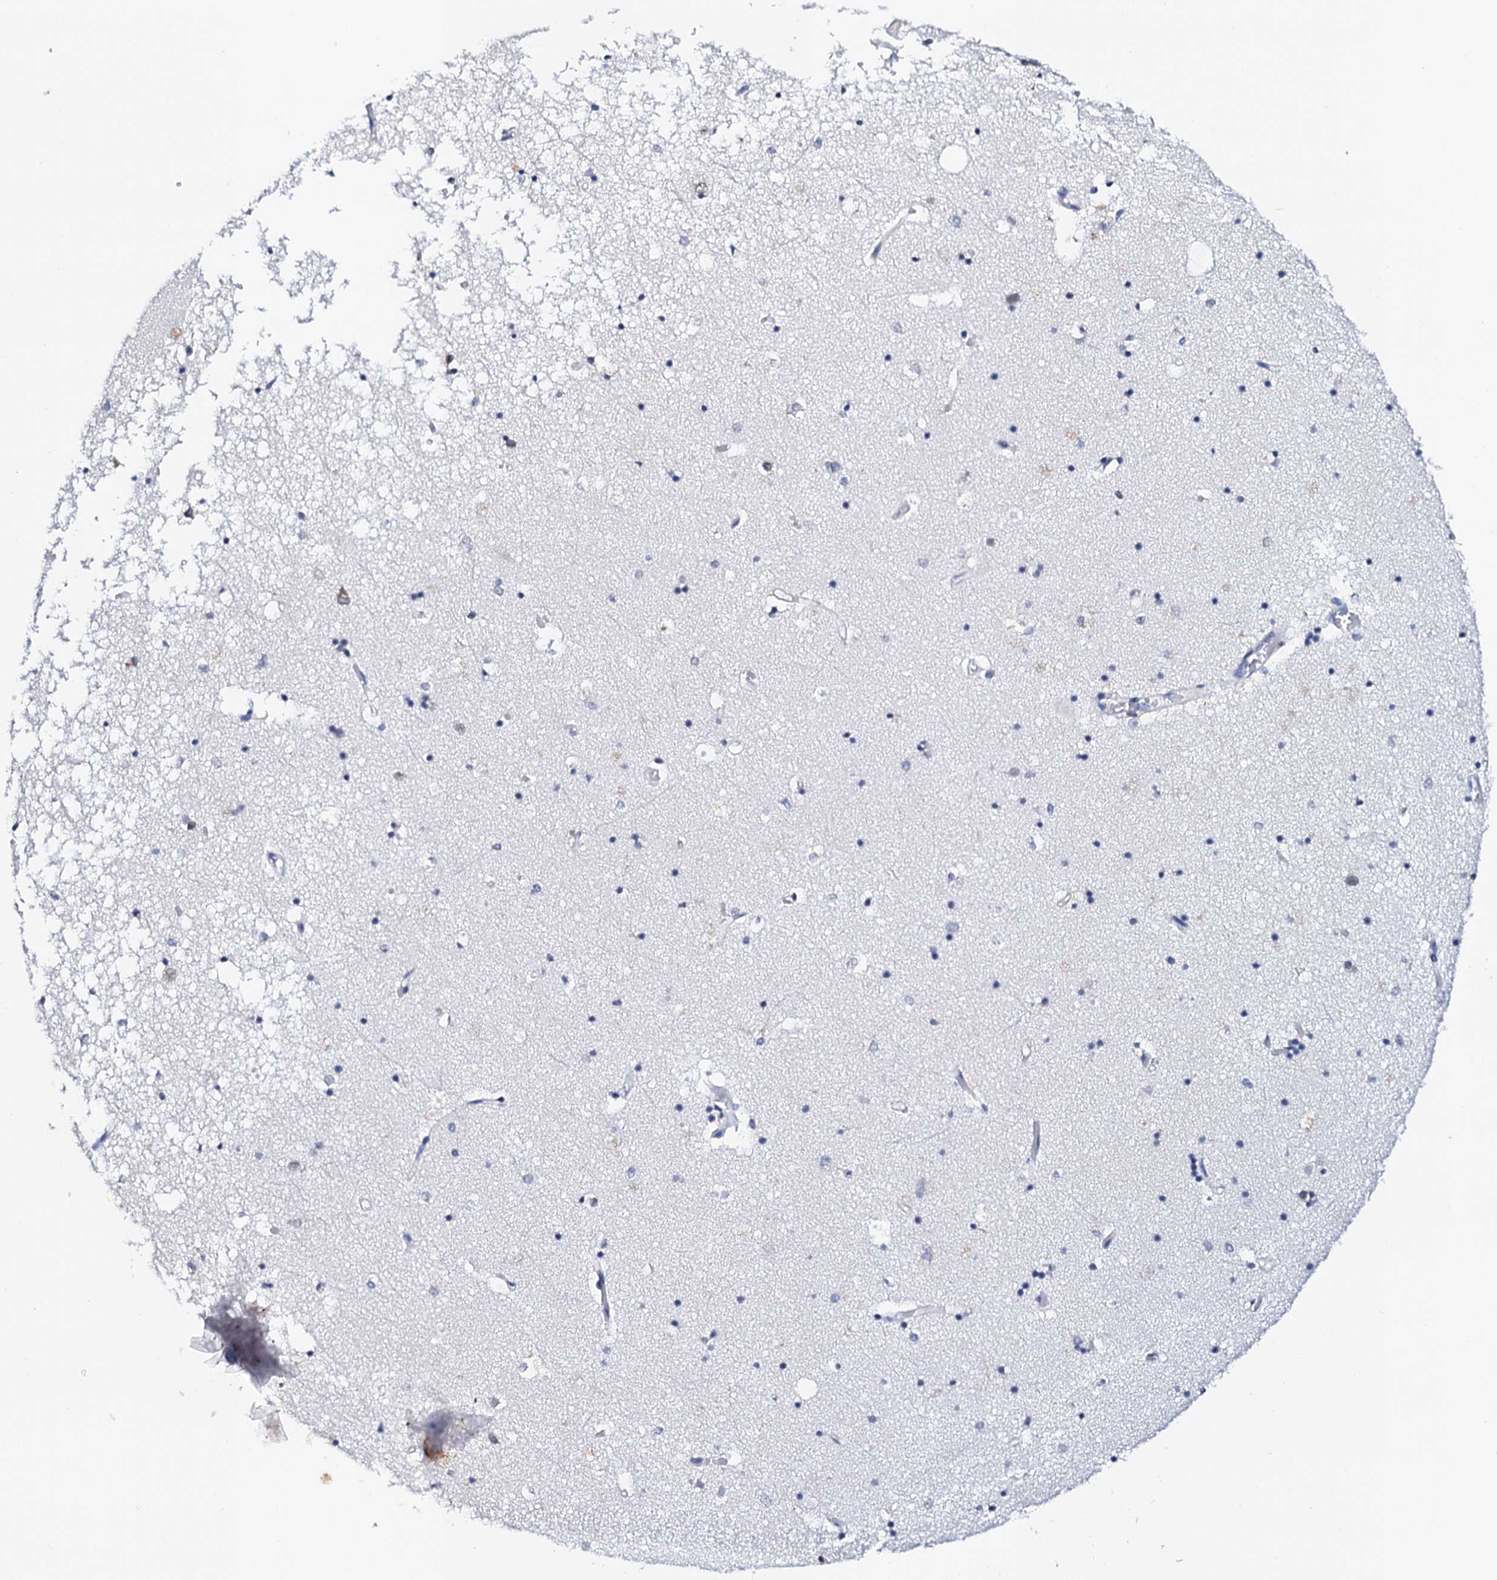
{"staining": {"intensity": "negative", "quantity": "none", "location": "none"}, "tissue": "hippocampus", "cell_type": "Glial cells", "image_type": "normal", "snomed": [{"axis": "morphology", "description": "Normal tissue, NOS"}, {"axis": "topography", "description": "Hippocampus"}], "caption": "There is no significant expression in glial cells of hippocampus.", "gene": "NUP58", "patient": {"sex": "male", "age": 70}}